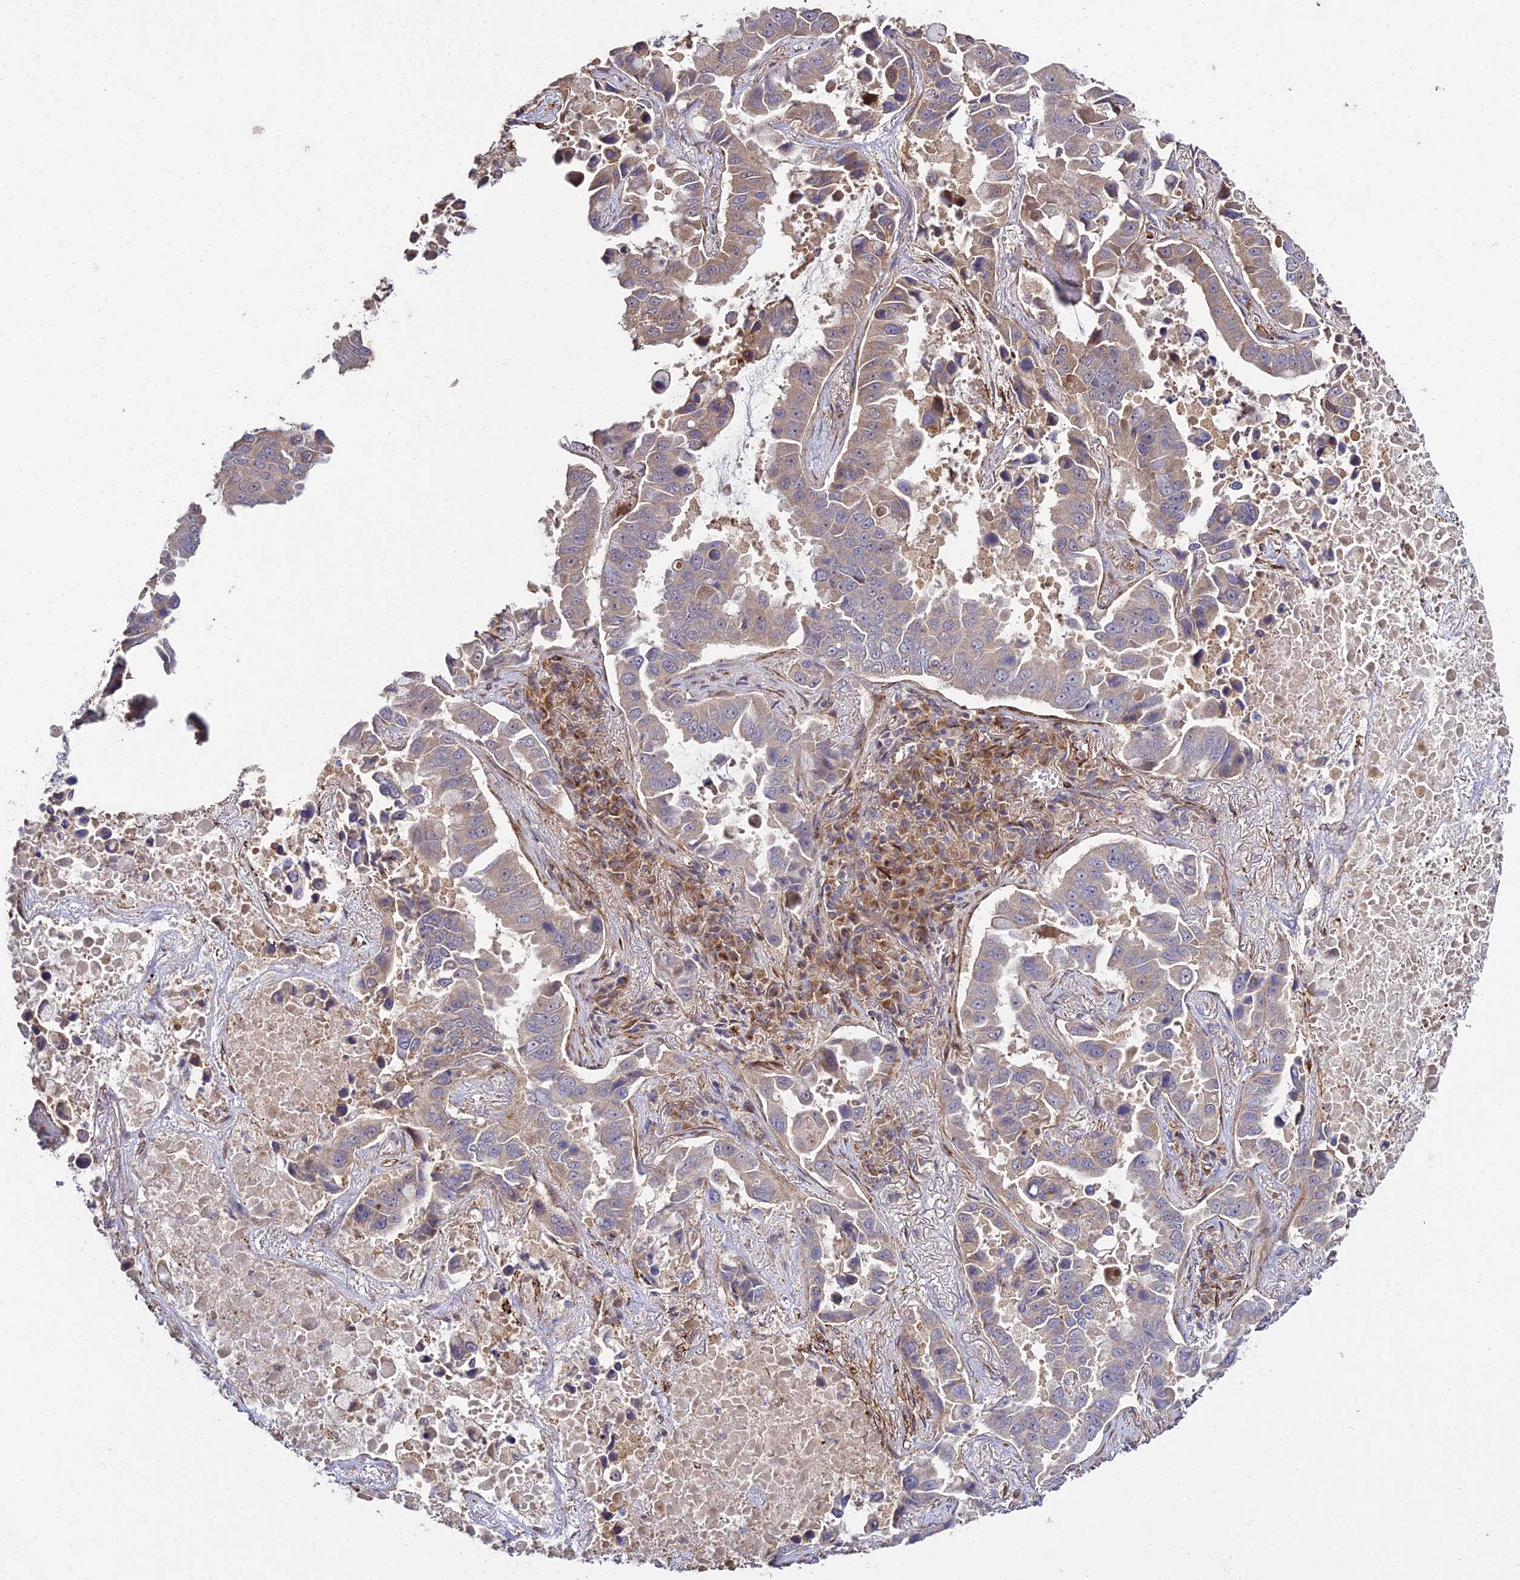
{"staining": {"intensity": "moderate", "quantity": "25%-75%", "location": "cytoplasmic/membranous"}, "tissue": "lung cancer", "cell_type": "Tumor cells", "image_type": "cancer", "snomed": [{"axis": "morphology", "description": "Adenocarcinoma, NOS"}, {"axis": "topography", "description": "Lung"}], "caption": "IHC staining of lung cancer (adenocarcinoma), which reveals medium levels of moderate cytoplasmic/membranous staining in approximately 25%-75% of tumor cells indicating moderate cytoplasmic/membranous protein staining. The staining was performed using DAB (3,3'-diaminobenzidine) (brown) for protein detection and nuclei were counterstained in hematoxylin (blue).", "gene": "GRTP1", "patient": {"sex": "male", "age": 64}}